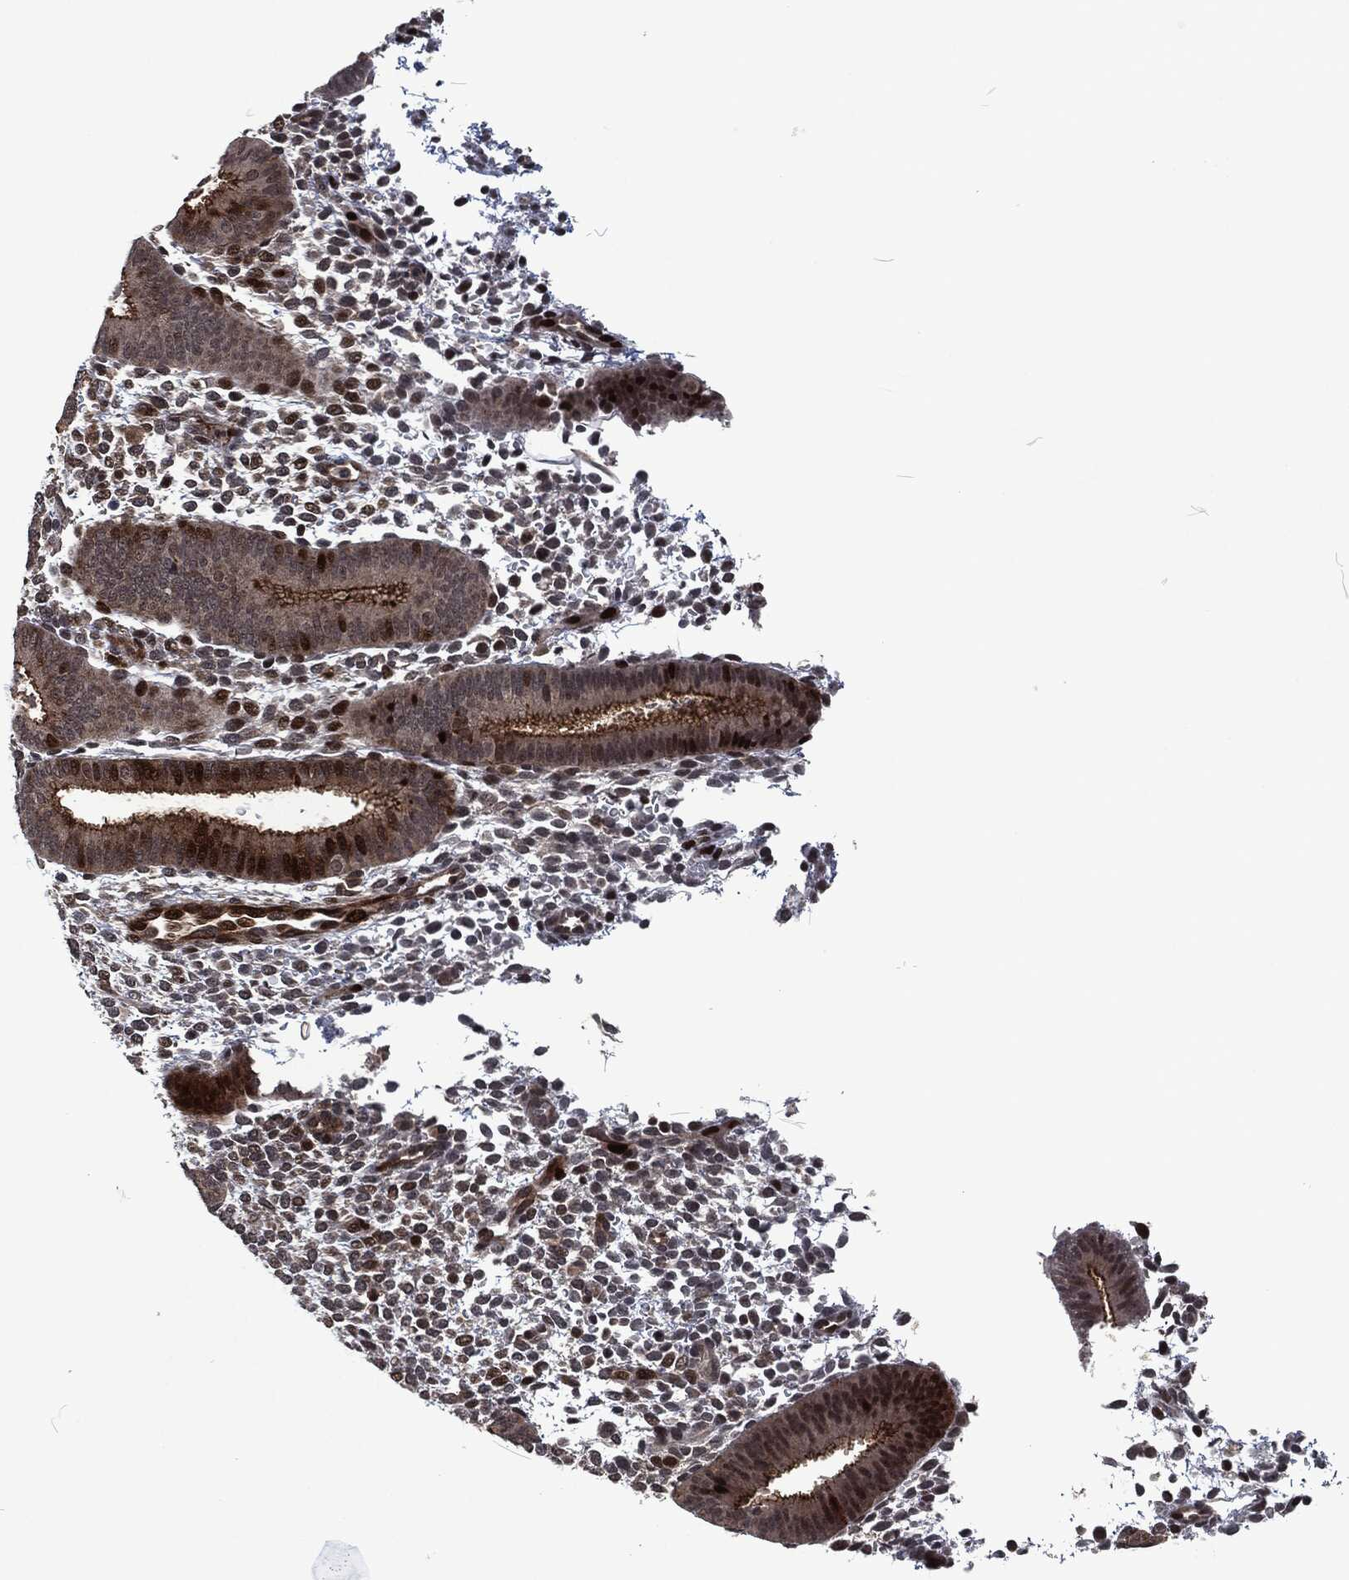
{"staining": {"intensity": "moderate", "quantity": "<25%", "location": "nuclear"}, "tissue": "endometrium", "cell_type": "Cells in endometrial stroma", "image_type": "normal", "snomed": [{"axis": "morphology", "description": "Normal tissue, NOS"}, {"axis": "topography", "description": "Endometrium"}], "caption": "Protein staining reveals moderate nuclear positivity in approximately <25% of cells in endometrial stroma in unremarkable endometrium.", "gene": "EGFR", "patient": {"sex": "female", "age": 39}}